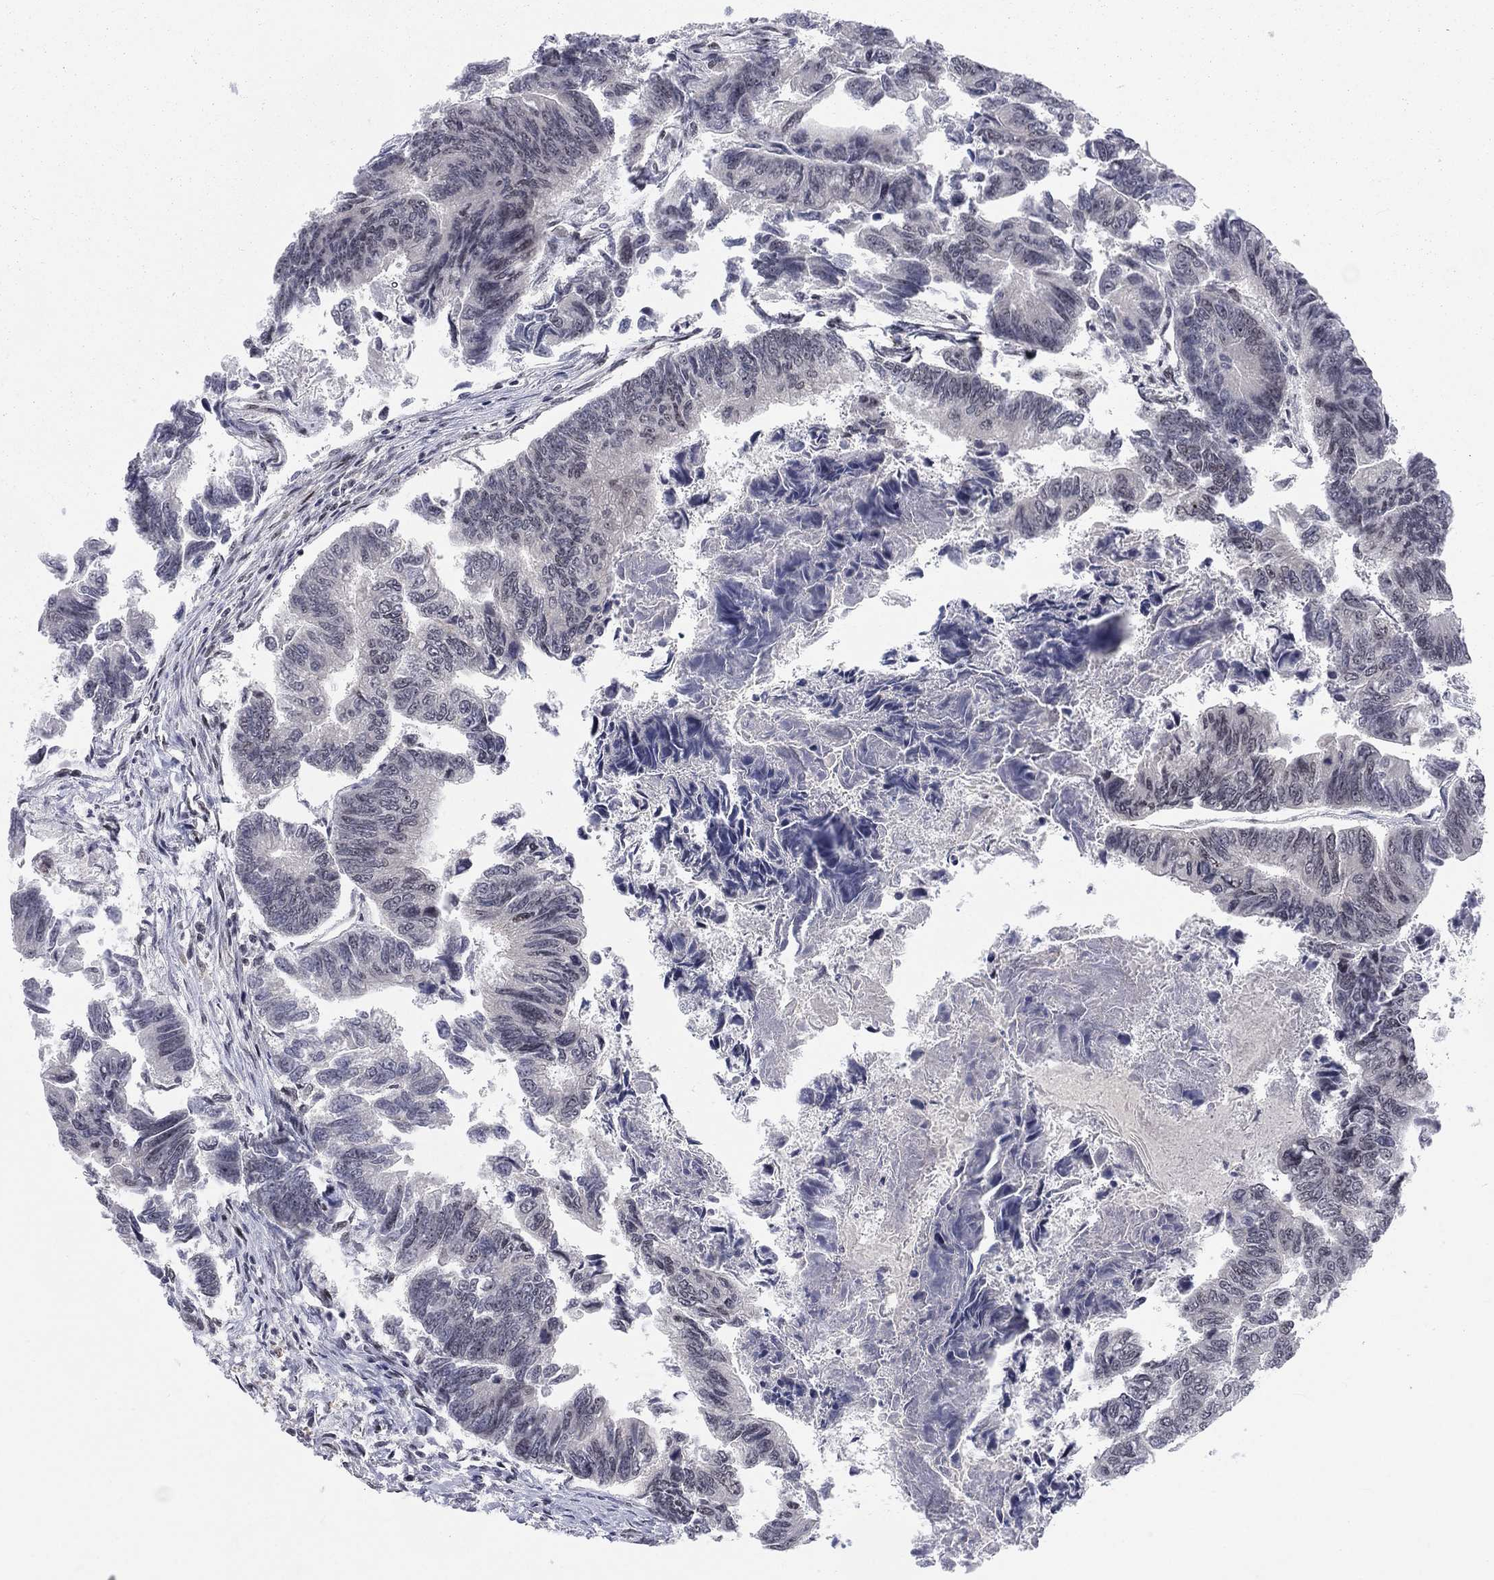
{"staining": {"intensity": "negative", "quantity": "none", "location": "none"}, "tissue": "colorectal cancer", "cell_type": "Tumor cells", "image_type": "cancer", "snomed": [{"axis": "morphology", "description": "Adenocarcinoma, NOS"}, {"axis": "topography", "description": "Colon"}], "caption": "This micrograph is of colorectal cancer (adenocarcinoma) stained with immunohistochemistry (IHC) to label a protein in brown with the nuclei are counter-stained blue. There is no expression in tumor cells.", "gene": "FYTTD1", "patient": {"sex": "female", "age": 65}}